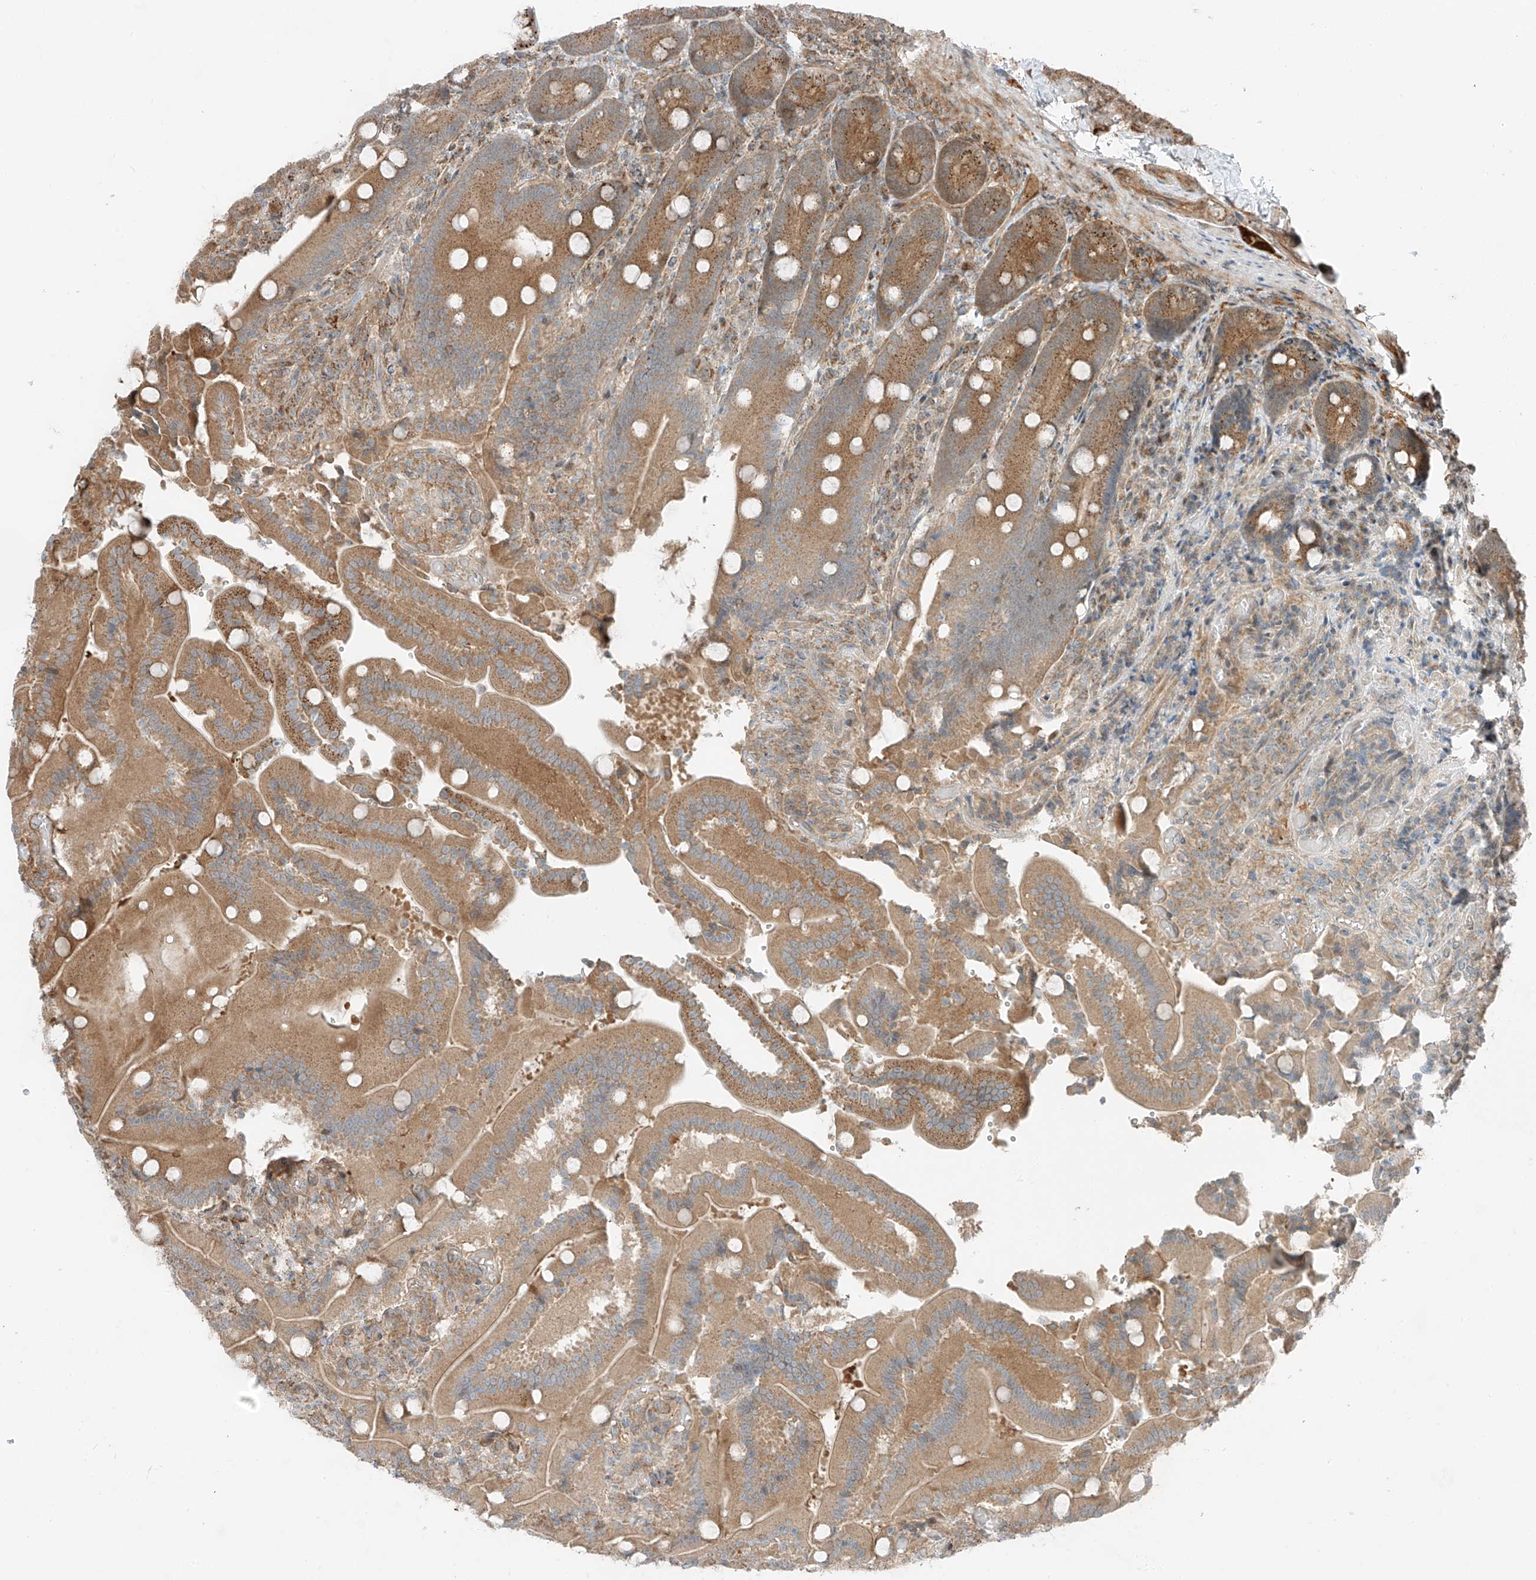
{"staining": {"intensity": "moderate", "quantity": ">75%", "location": "cytoplasmic/membranous"}, "tissue": "duodenum", "cell_type": "Glandular cells", "image_type": "normal", "snomed": [{"axis": "morphology", "description": "Normal tissue, NOS"}, {"axis": "topography", "description": "Duodenum"}], "caption": "The immunohistochemical stain labels moderate cytoplasmic/membranous positivity in glandular cells of unremarkable duodenum. (Stains: DAB in brown, nuclei in blue, Microscopy: brightfield microscopy at high magnification).", "gene": "USP48", "patient": {"sex": "female", "age": 62}}